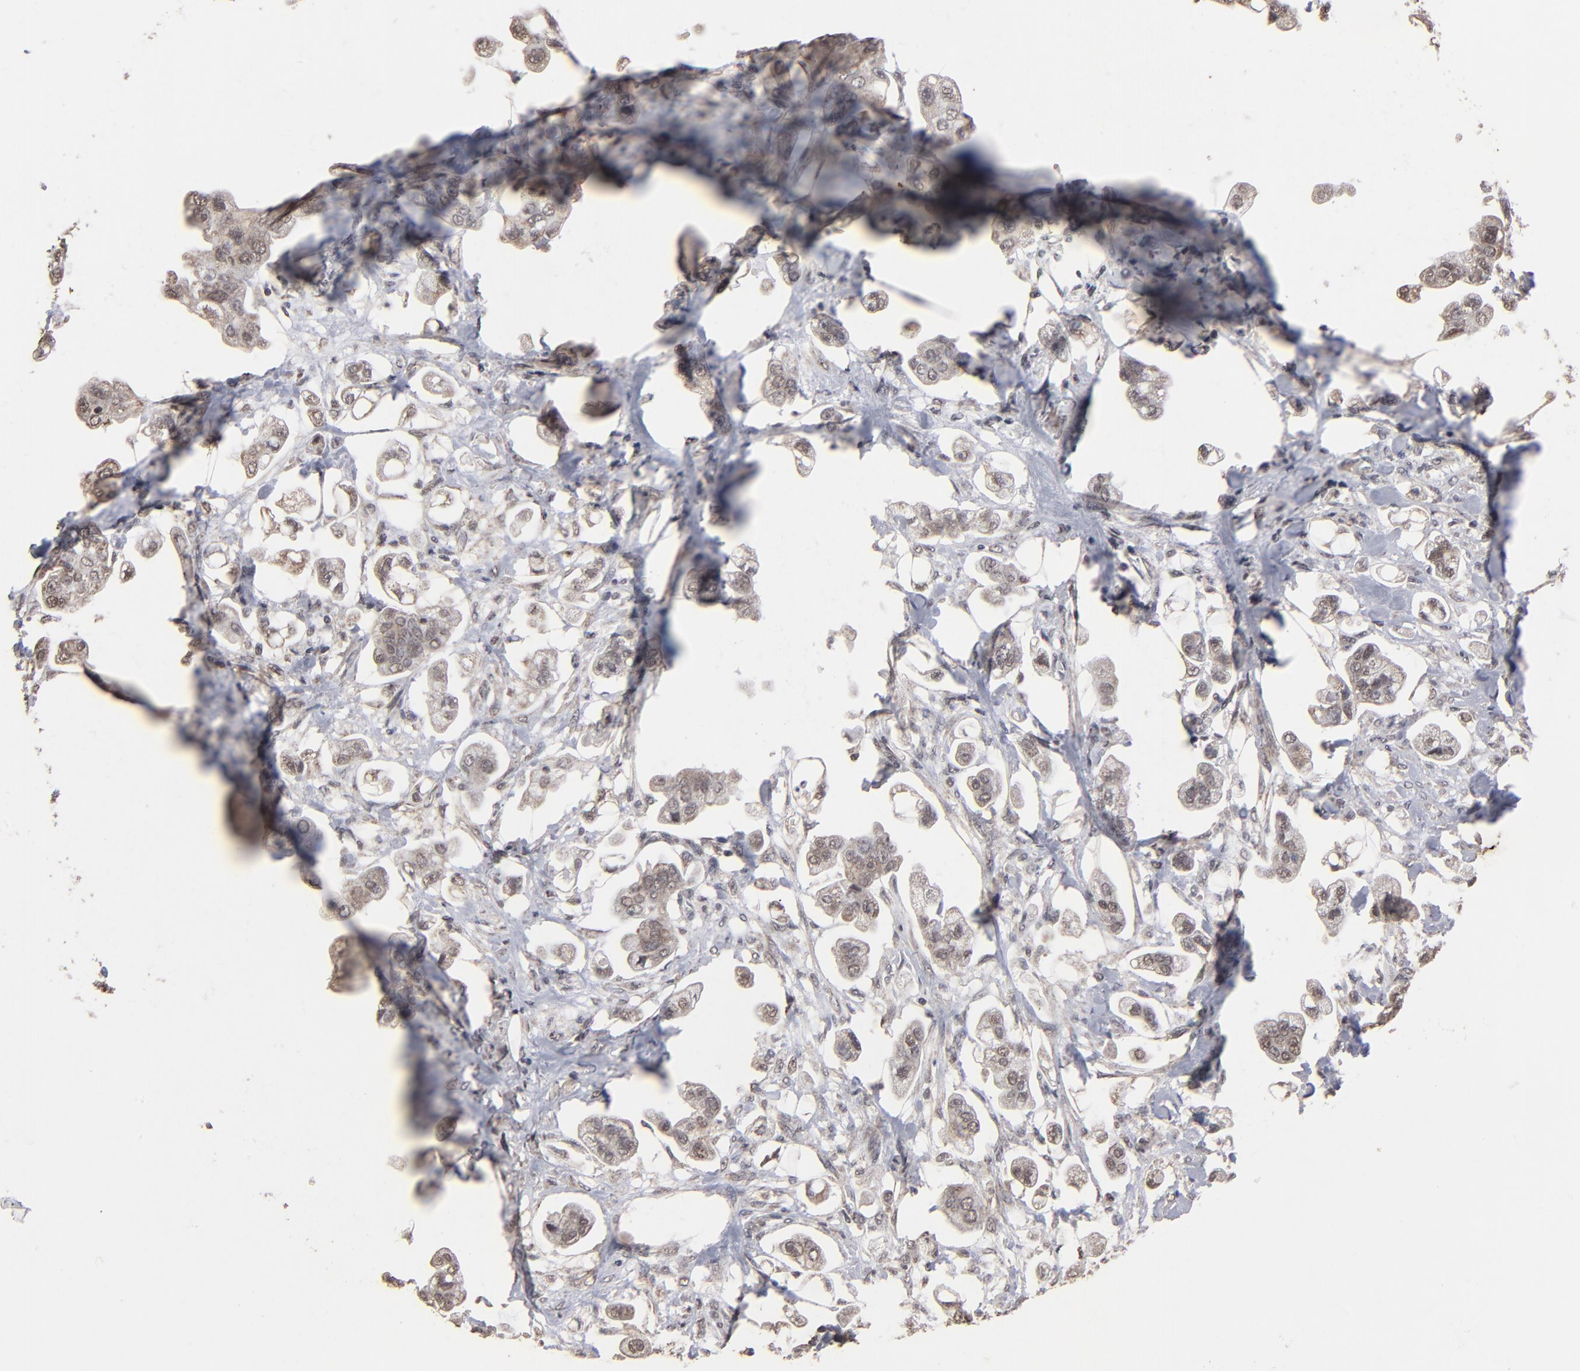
{"staining": {"intensity": "weak", "quantity": "<25%", "location": "cytoplasmic/membranous"}, "tissue": "stomach cancer", "cell_type": "Tumor cells", "image_type": "cancer", "snomed": [{"axis": "morphology", "description": "Adenocarcinoma, NOS"}, {"axis": "topography", "description": "Stomach"}], "caption": "The image demonstrates no significant positivity in tumor cells of stomach cancer (adenocarcinoma).", "gene": "BNIP3", "patient": {"sex": "male", "age": 62}}